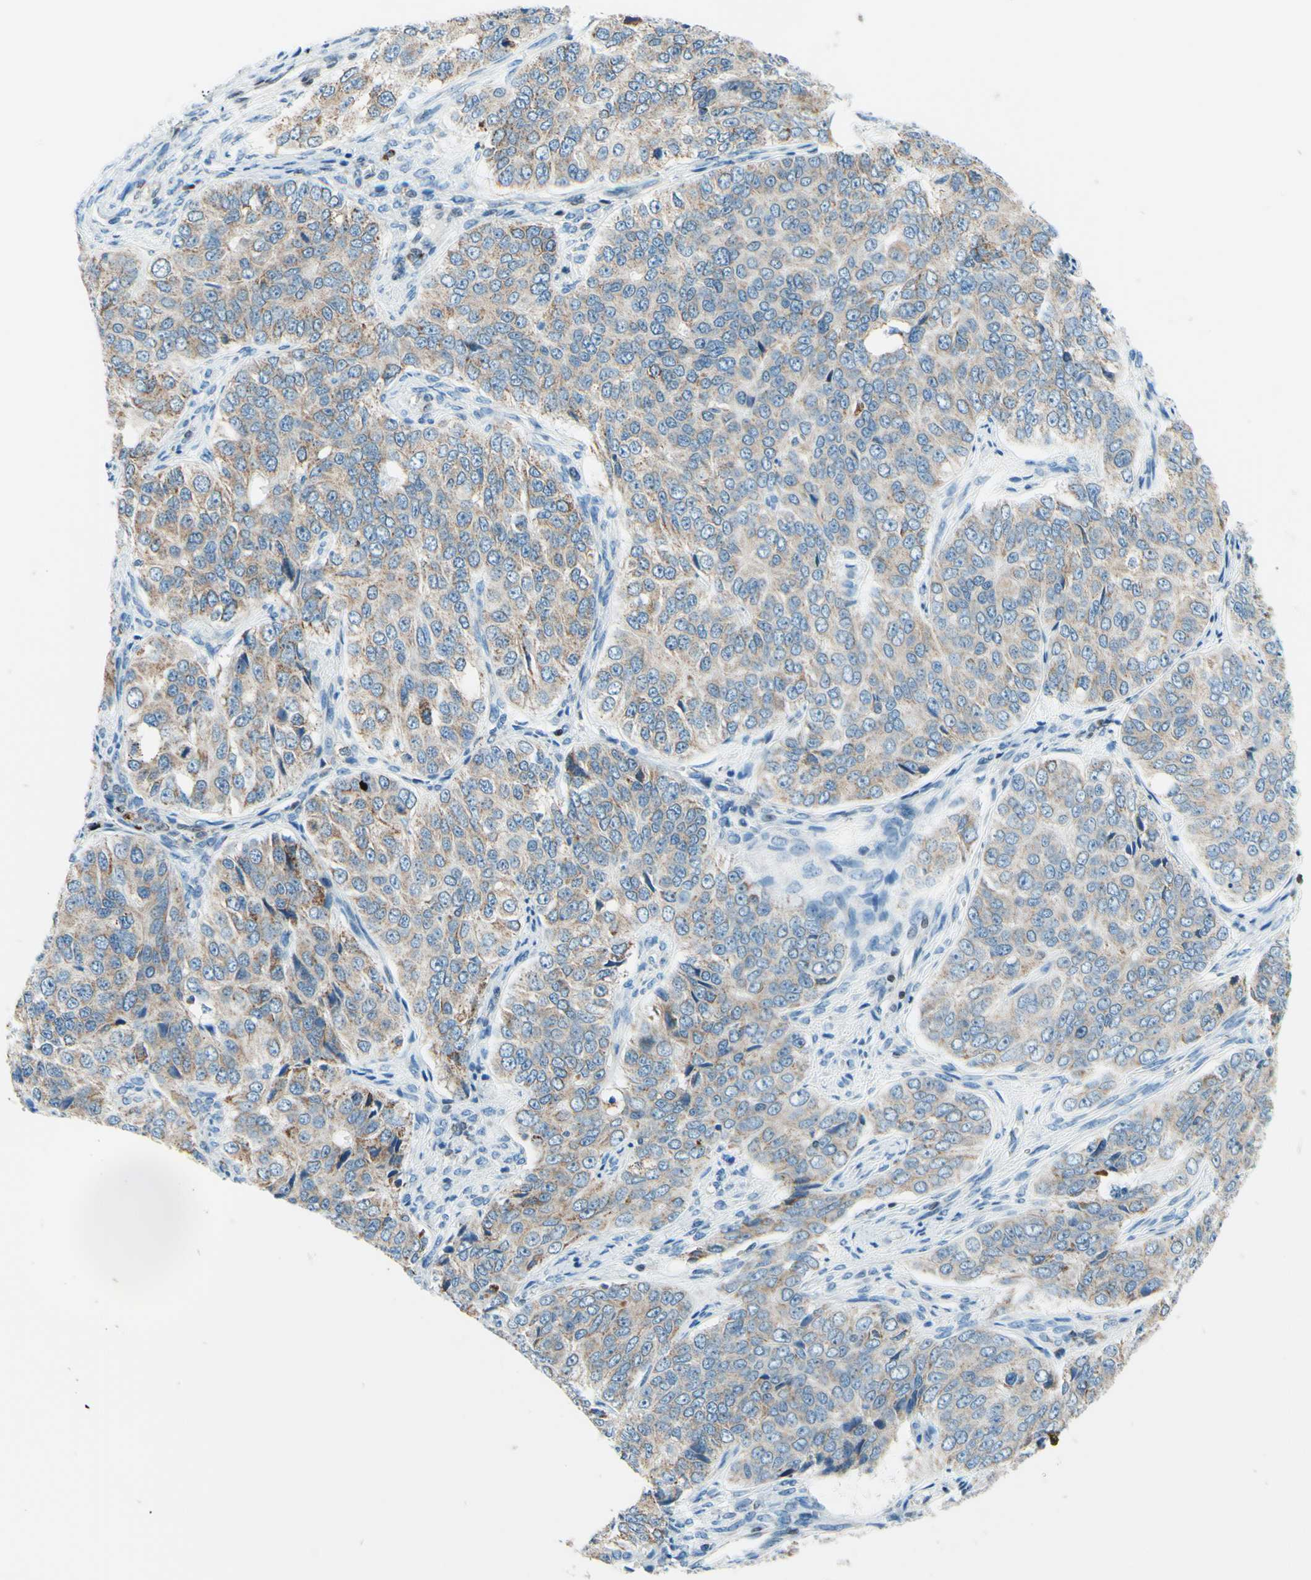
{"staining": {"intensity": "weak", "quantity": ">75%", "location": "cytoplasmic/membranous"}, "tissue": "ovarian cancer", "cell_type": "Tumor cells", "image_type": "cancer", "snomed": [{"axis": "morphology", "description": "Carcinoma, endometroid"}, {"axis": "topography", "description": "Ovary"}], "caption": "Protein staining of ovarian endometroid carcinoma tissue displays weak cytoplasmic/membranous positivity in approximately >75% of tumor cells. Nuclei are stained in blue.", "gene": "CBX7", "patient": {"sex": "female", "age": 51}}